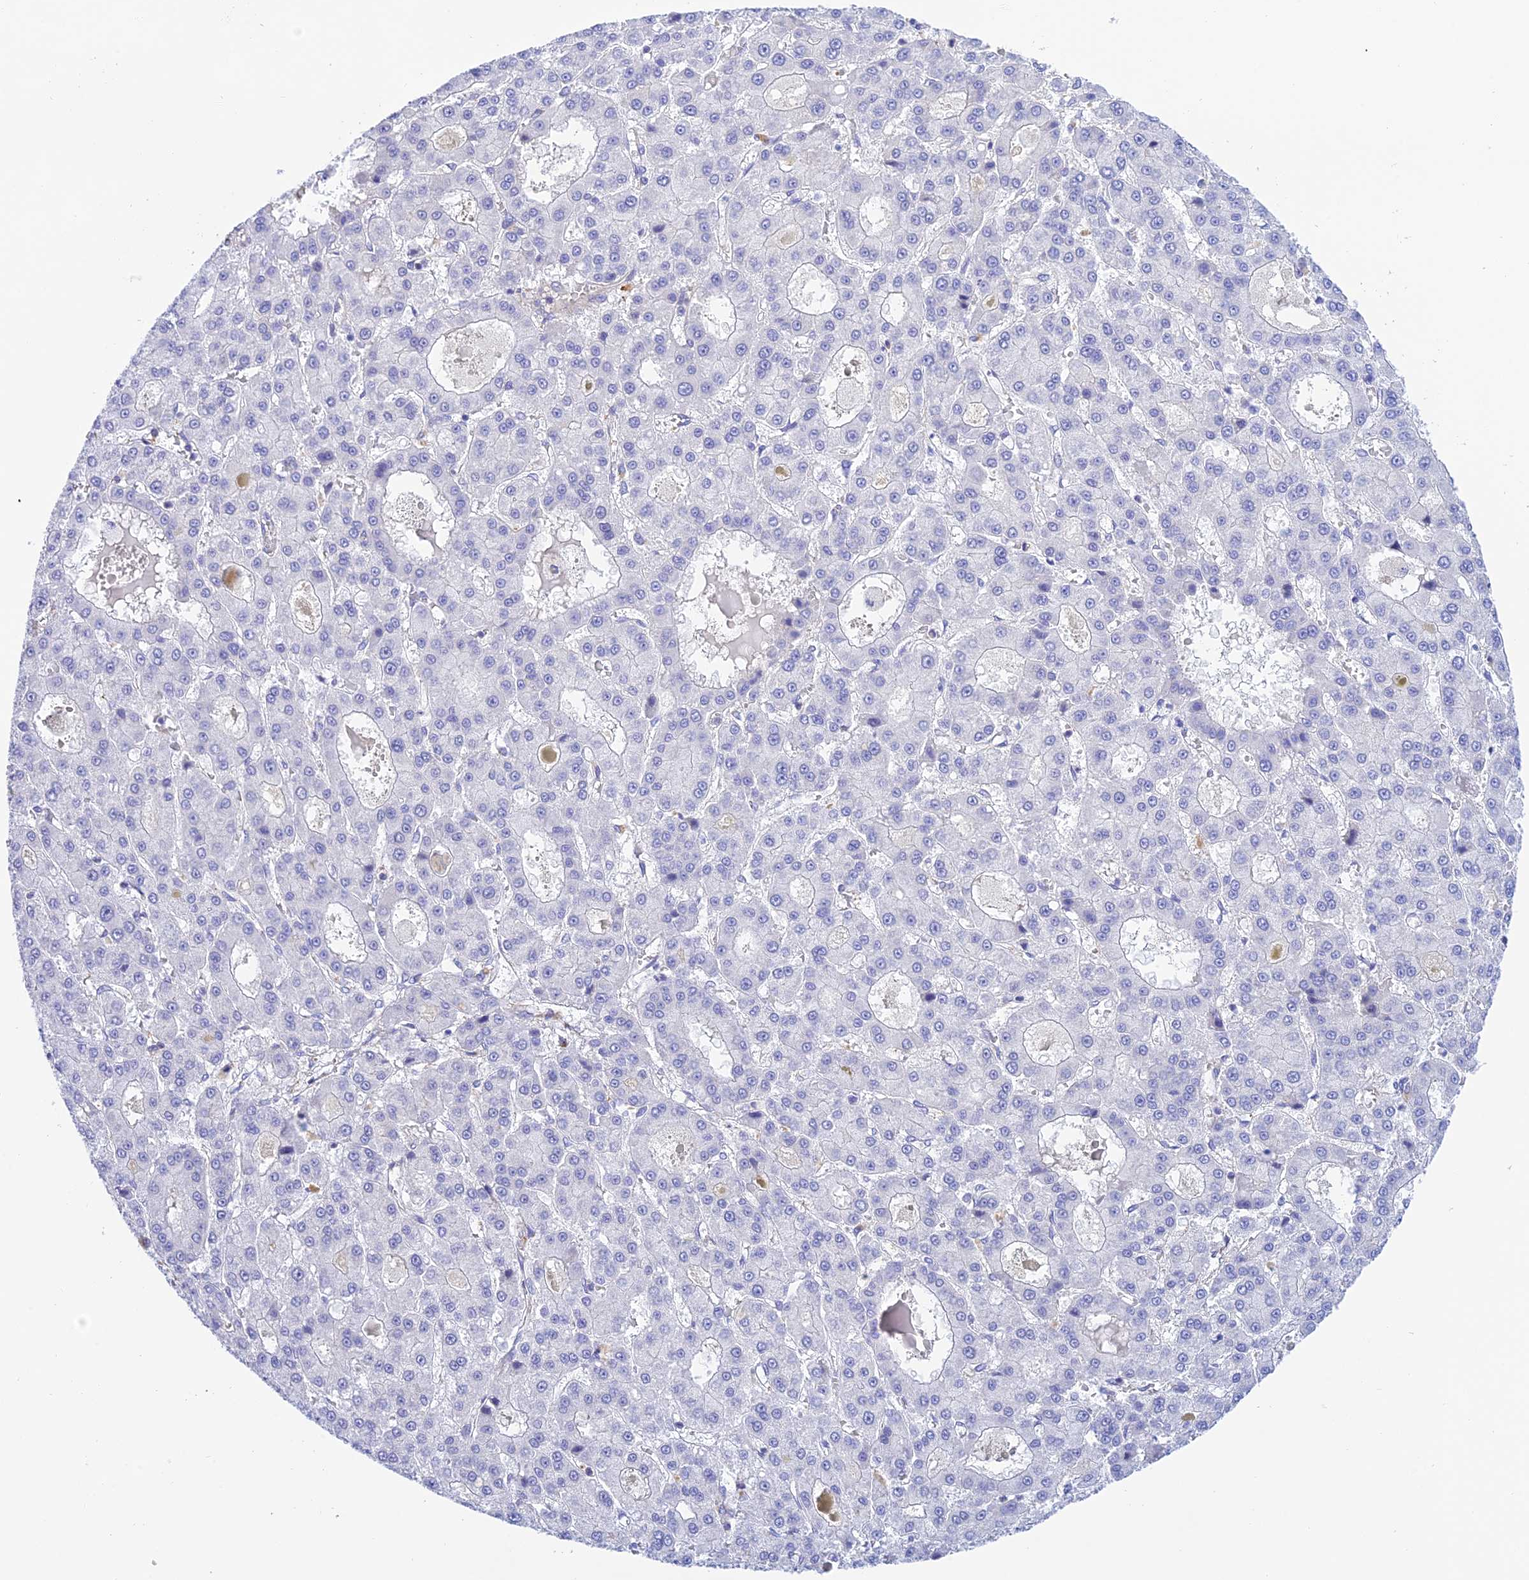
{"staining": {"intensity": "negative", "quantity": "none", "location": "none"}, "tissue": "liver cancer", "cell_type": "Tumor cells", "image_type": "cancer", "snomed": [{"axis": "morphology", "description": "Carcinoma, Hepatocellular, NOS"}, {"axis": "topography", "description": "Liver"}], "caption": "The photomicrograph reveals no significant expression in tumor cells of liver cancer (hepatocellular carcinoma).", "gene": "ZDHHC16", "patient": {"sex": "male", "age": 70}}